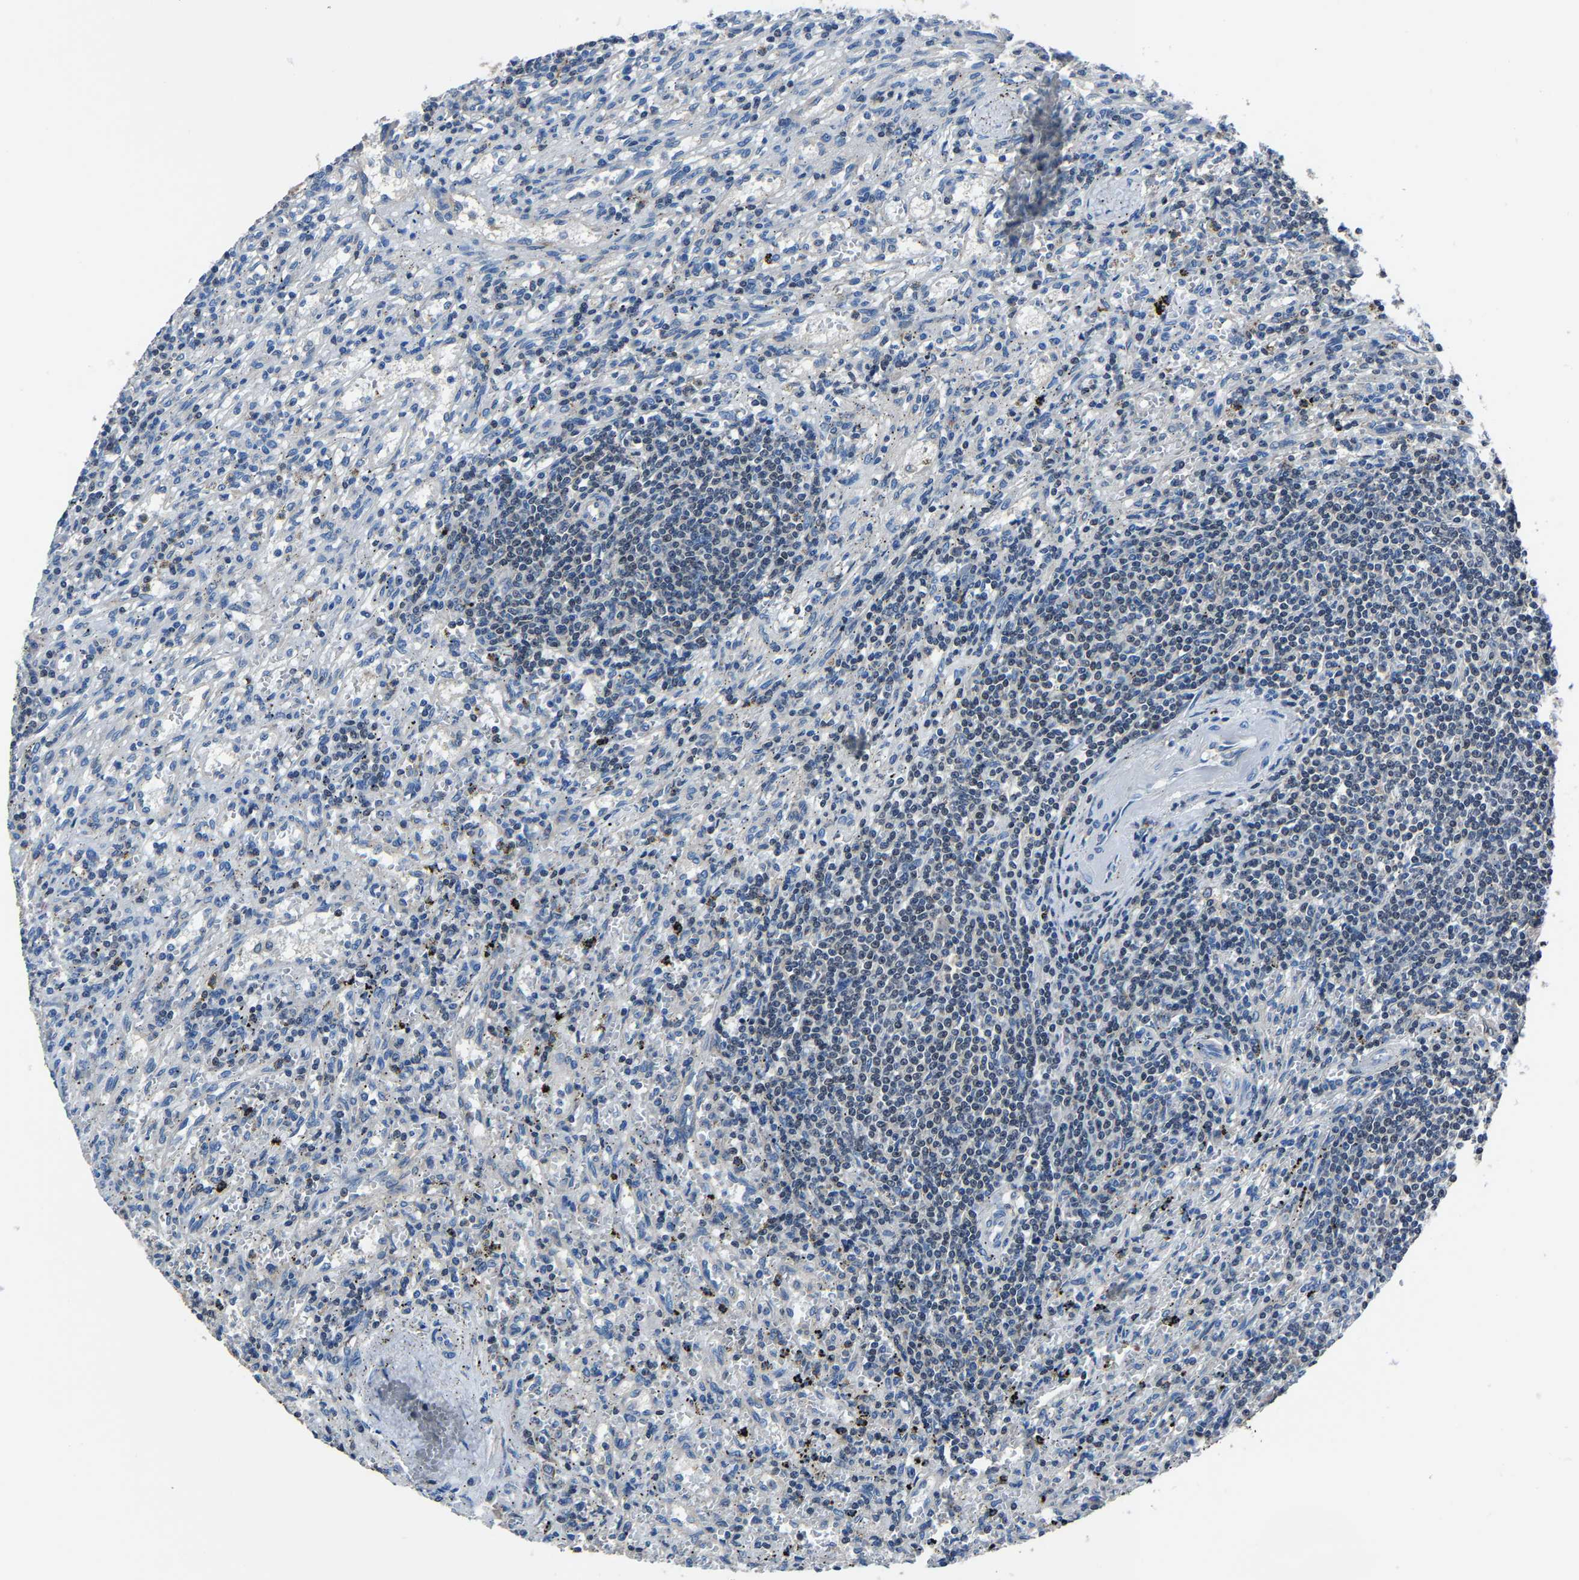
{"staining": {"intensity": "negative", "quantity": "none", "location": "none"}, "tissue": "lymphoma", "cell_type": "Tumor cells", "image_type": "cancer", "snomed": [{"axis": "morphology", "description": "Malignant lymphoma, non-Hodgkin's type, Low grade"}, {"axis": "topography", "description": "Spleen"}], "caption": "Immunohistochemistry (IHC) histopathology image of malignant lymphoma, non-Hodgkin's type (low-grade) stained for a protein (brown), which displays no staining in tumor cells. Brightfield microscopy of IHC stained with DAB (3,3'-diaminobenzidine) (brown) and hematoxylin (blue), captured at high magnification.", "gene": "STRBP", "patient": {"sex": "male", "age": 76}}